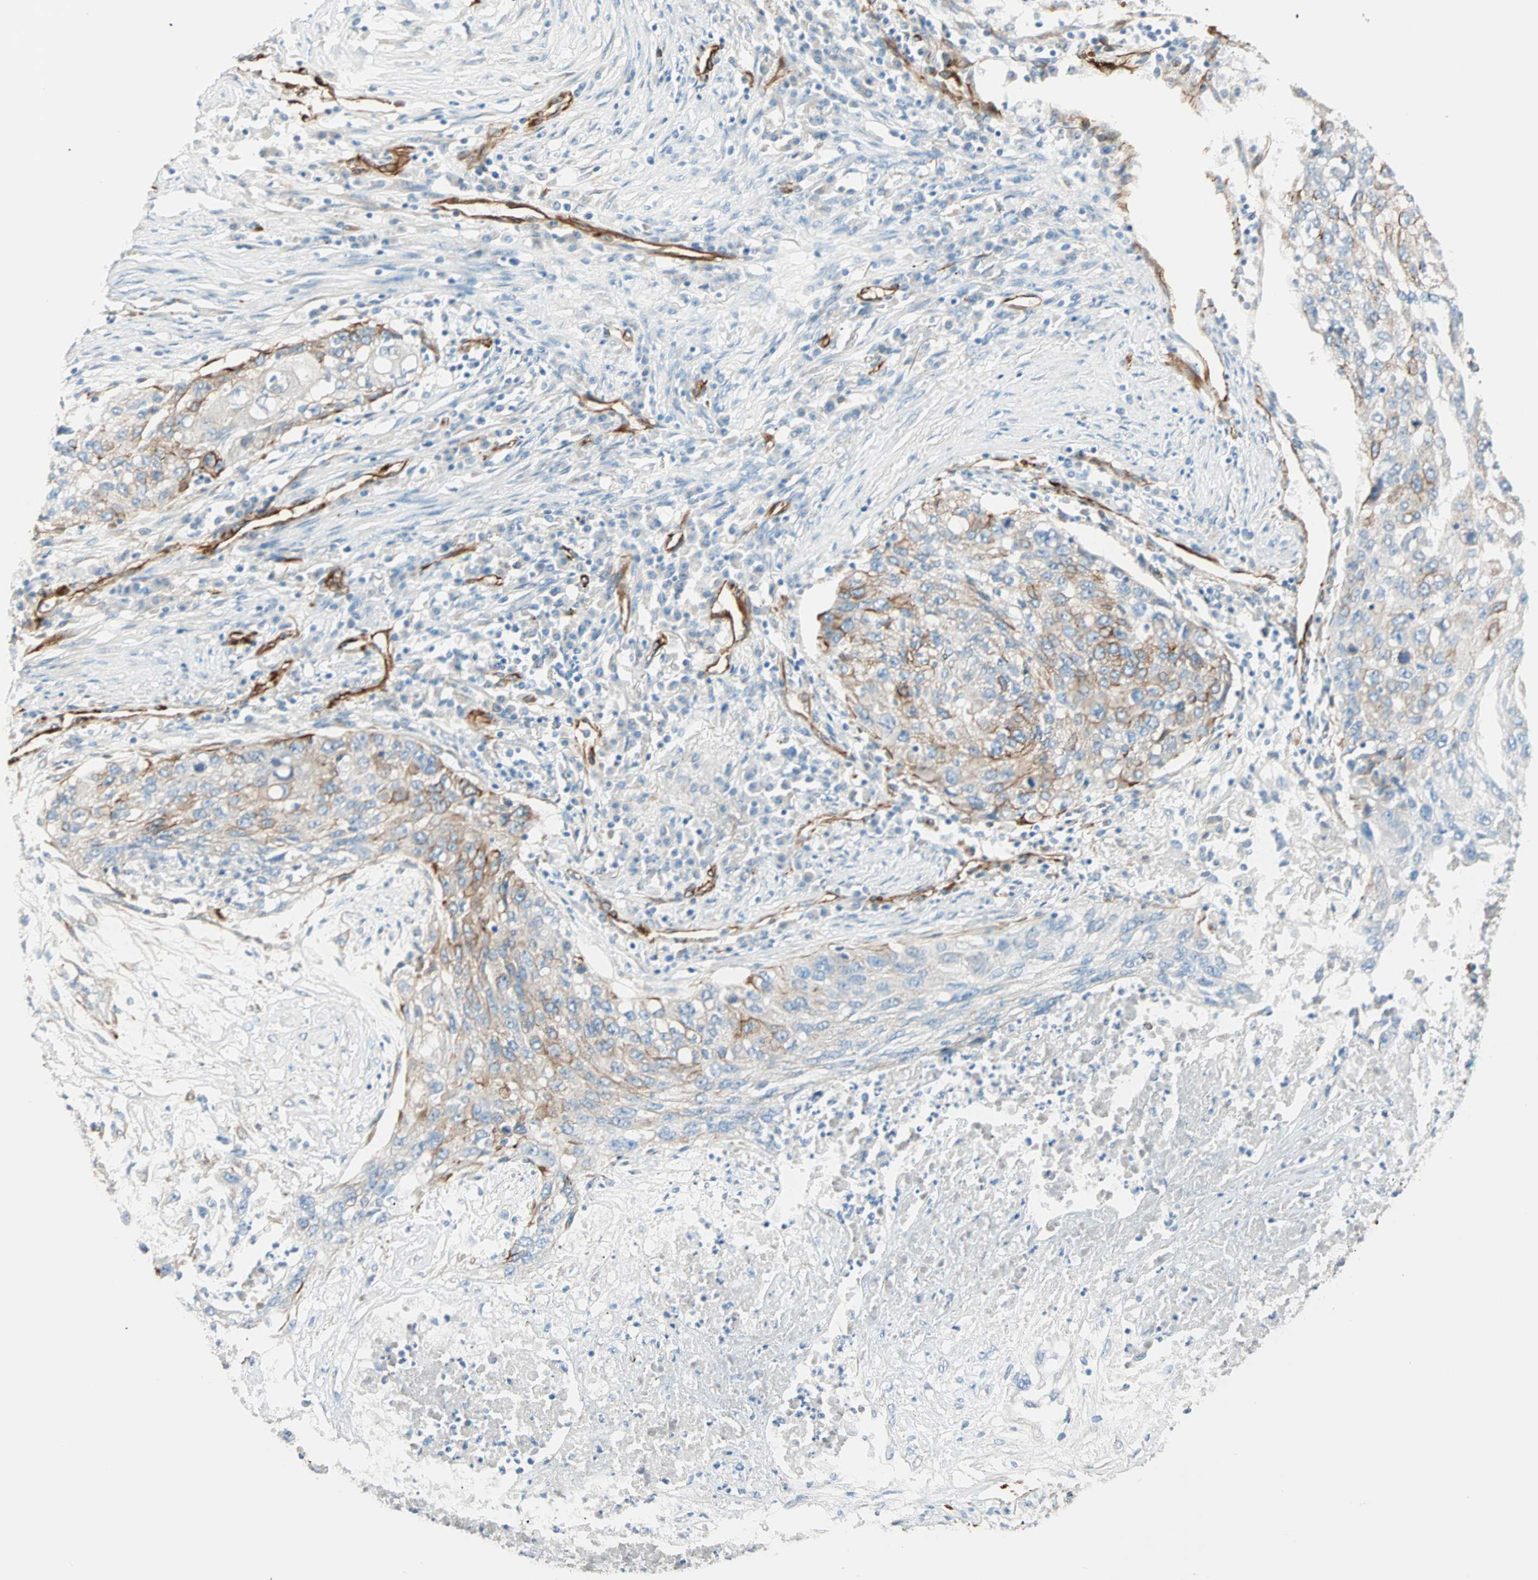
{"staining": {"intensity": "moderate", "quantity": "<25%", "location": "cytoplasmic/membranous"}, "tissue": "lung cancer", "cell_type": "Tumor cells", "image_type": "cancer", "snomed": [{"axis": "morphology", "description": "Squamous cell carcinoma, NOS"}, {"axis": "topography", "description": "Lung"}], "caption": "Lung cancer (squamous cell carcinoma) was stained to show a protein in brown. There is low levels of moderate cytoplasmic/membranous positivity in about <25% of tumor cells.", "gene": "NES", "patient": {"sex": "female", "age": 63}}